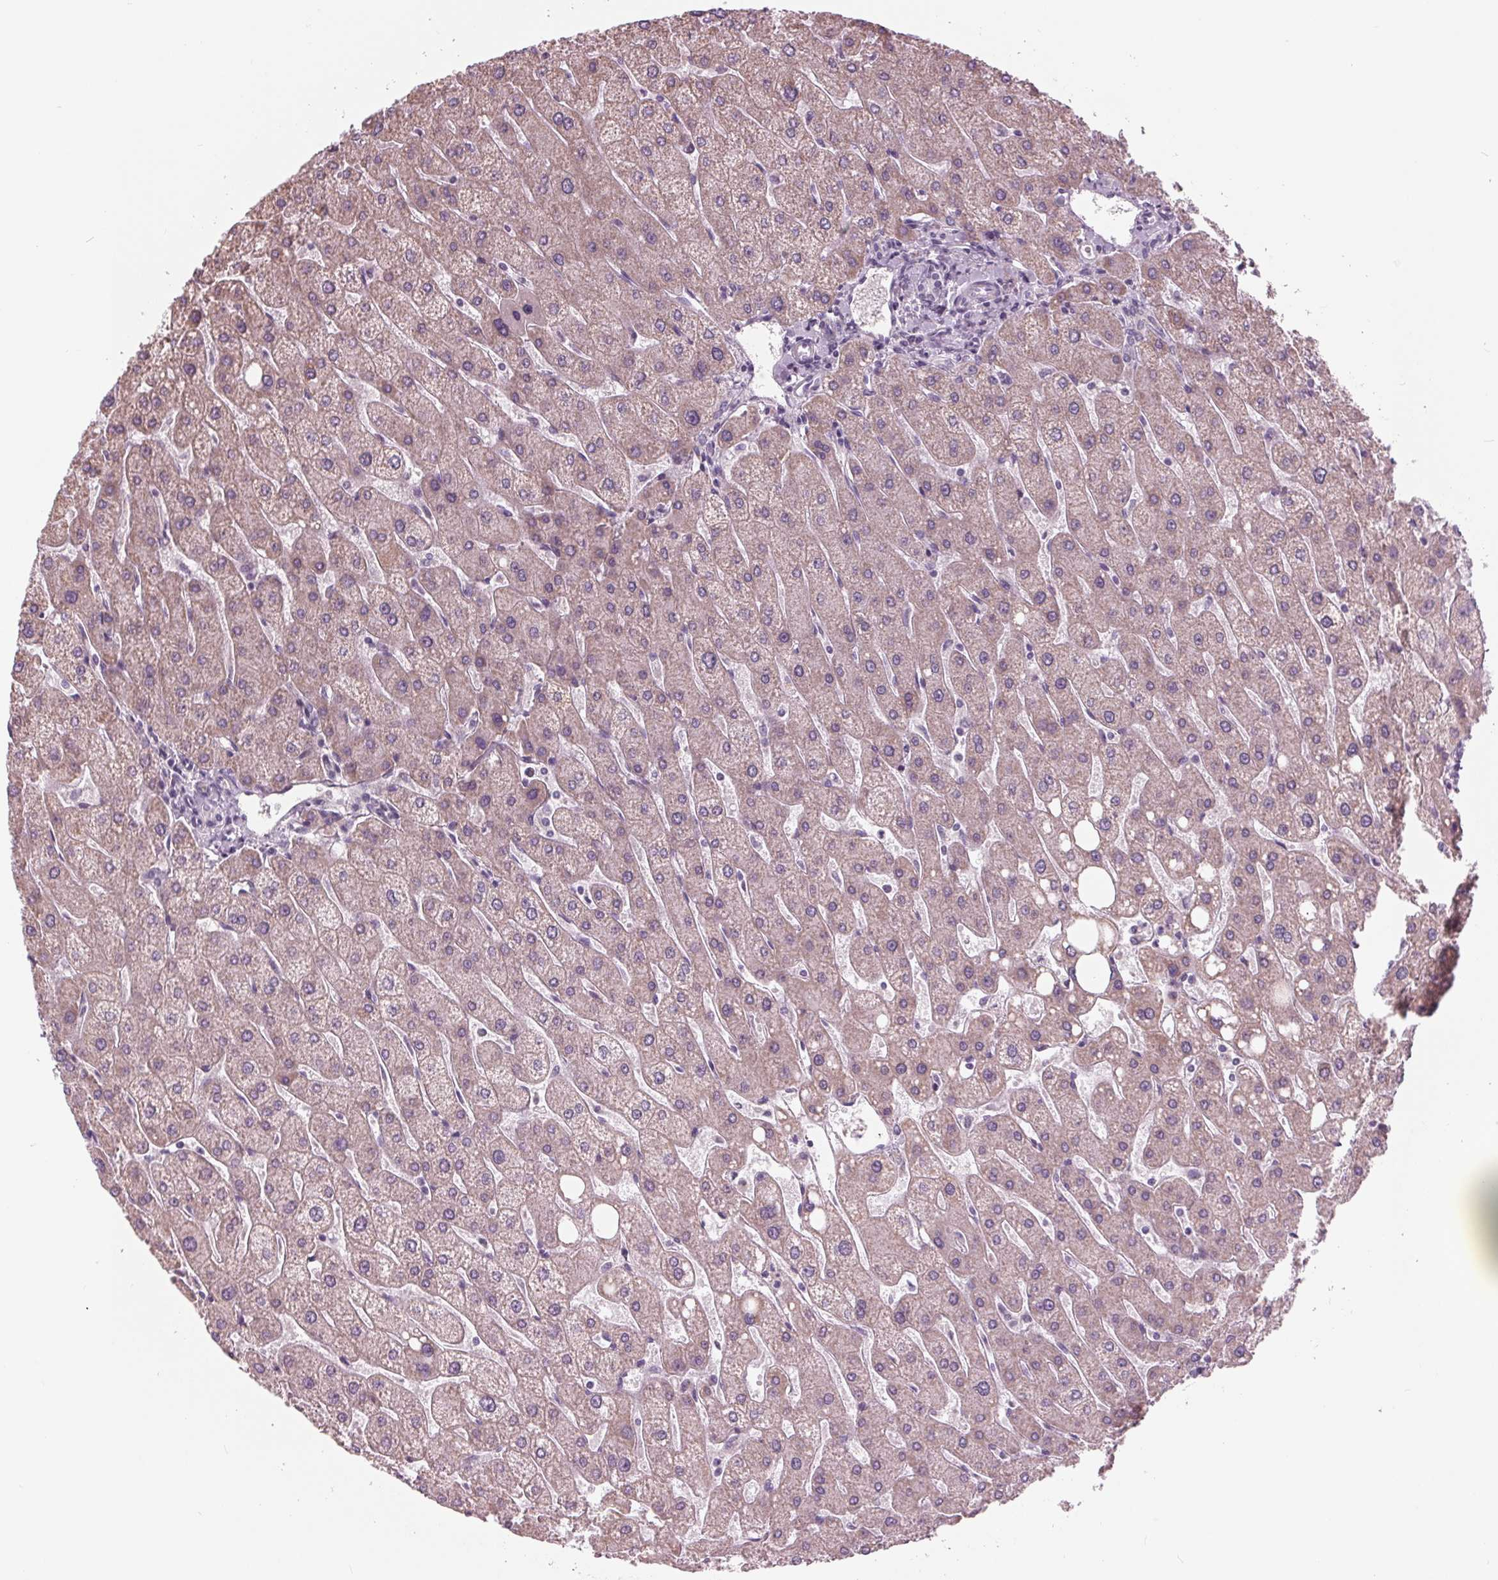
{"staining": {"intensity": "negative", "quantity": "none", "location": "none"}, "tissue": "liver", "cell_type": "Cholangiocytes", "image_type": "normal", "snomed": [{"axis": "morphology", "description": "Normal tissue, NOS"}, {"axis": "topography", "description": "Liver"}], "caption": "Protein analysis of unremarkable liver reveals no significant expression in cholangiocytes. Brightfield microscopy of IHC stained with DAB (brown) and hematoxylin (blue), captured at high magnification.", "gene": "SAMD4A", "patient": {"sex": "male", "age": 67}}